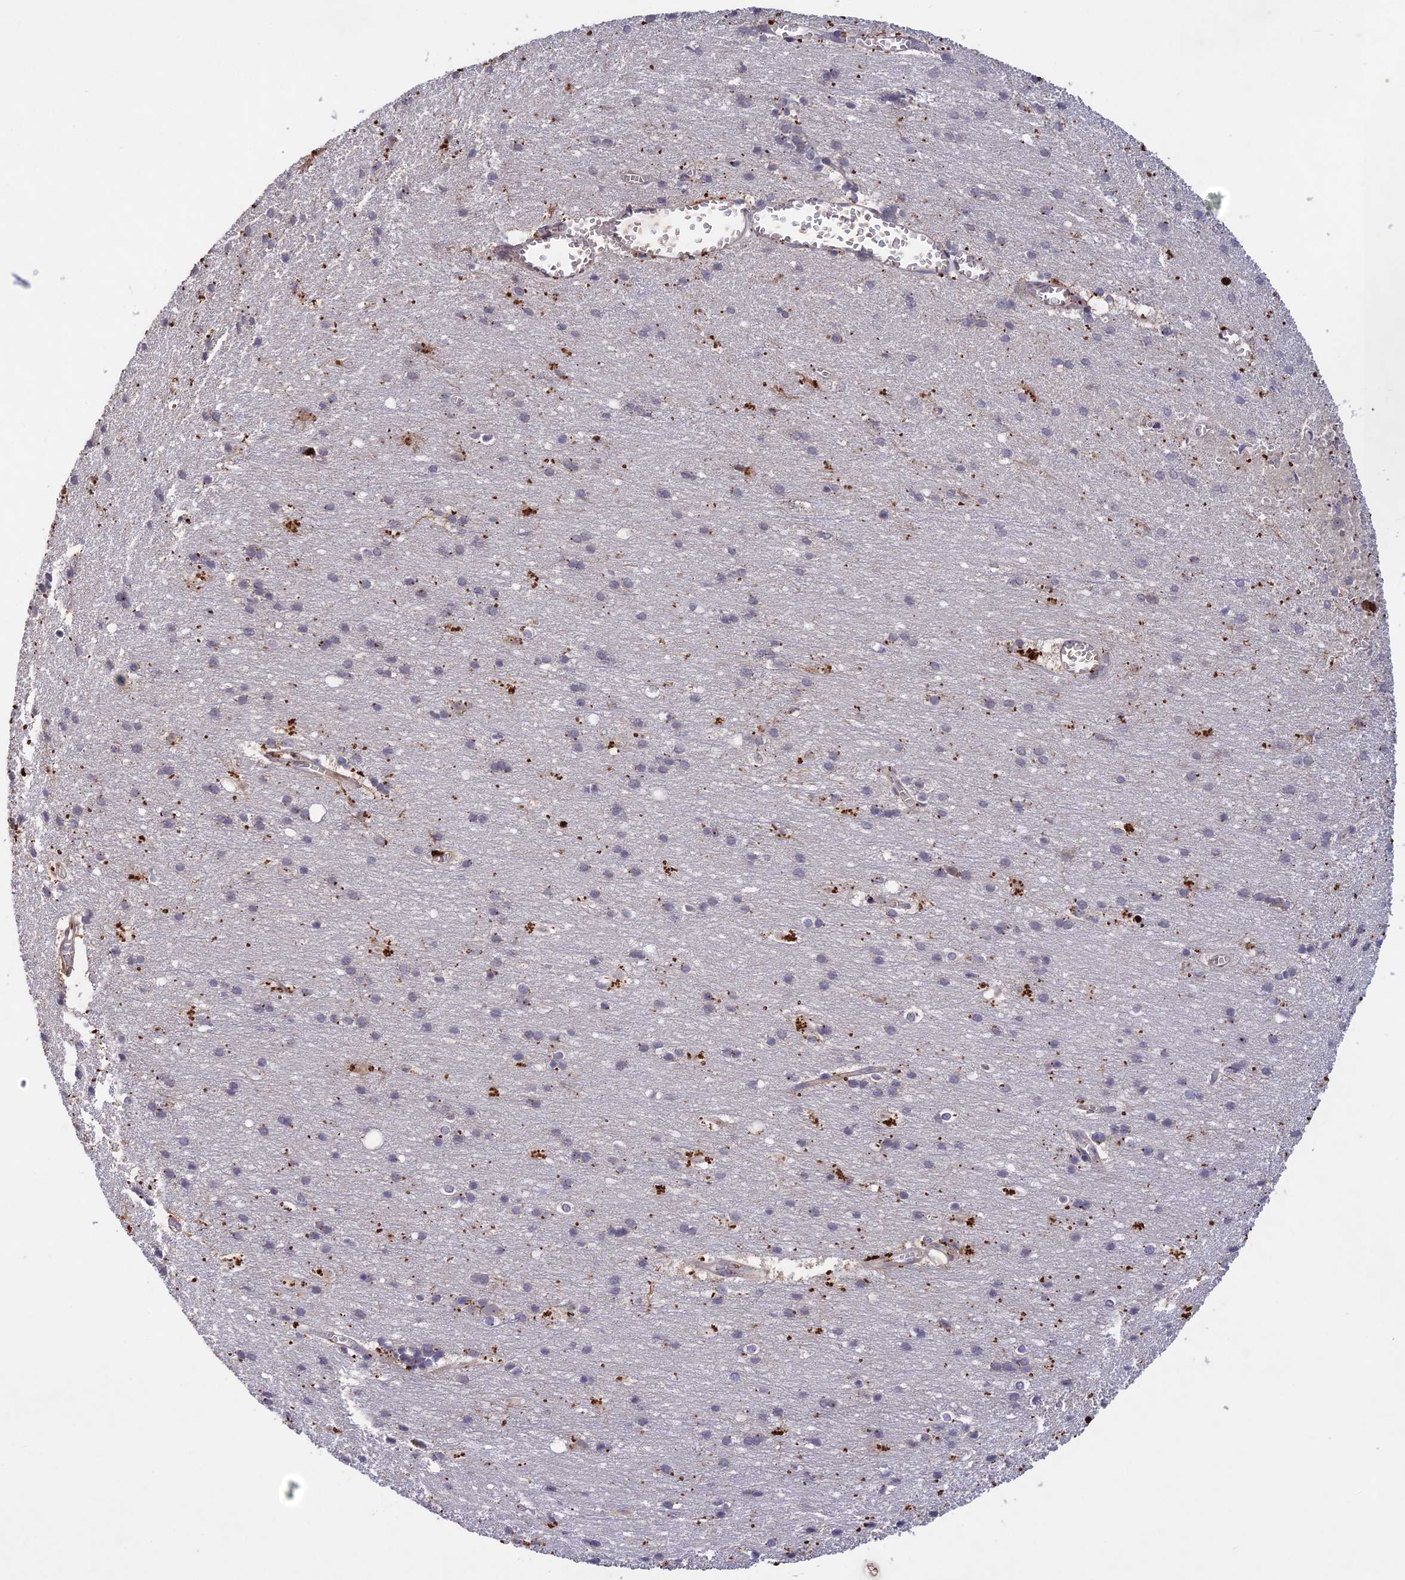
{"staining": {"intensity": "weak", "quantity": ">75%", "location": "cytoplasmic/membranous"}, "tissue": "cerebral cortex", "cell_type": "Endothelial cells", "image_type": "normal", "snomed": [{"axis": "morphology", "description": "Normal tissue, NOS"}, {"axis": "topography", "description": "Cerebral cortex"}], "caption": "Endothelial cells exhibit low levels of weak cytoplasmic/membranous expression in approximately >75% of cells in unremarkable cerebral cortex. The staining was performed using DAB (3,3'-diaminobenzidine) to visualize the protein expression in brown, while the nuclei were stained in blue with hematoxylin (Magnification: 20x).", "gene": "ADO", "patient": {"sex": "male", "age": 54}}